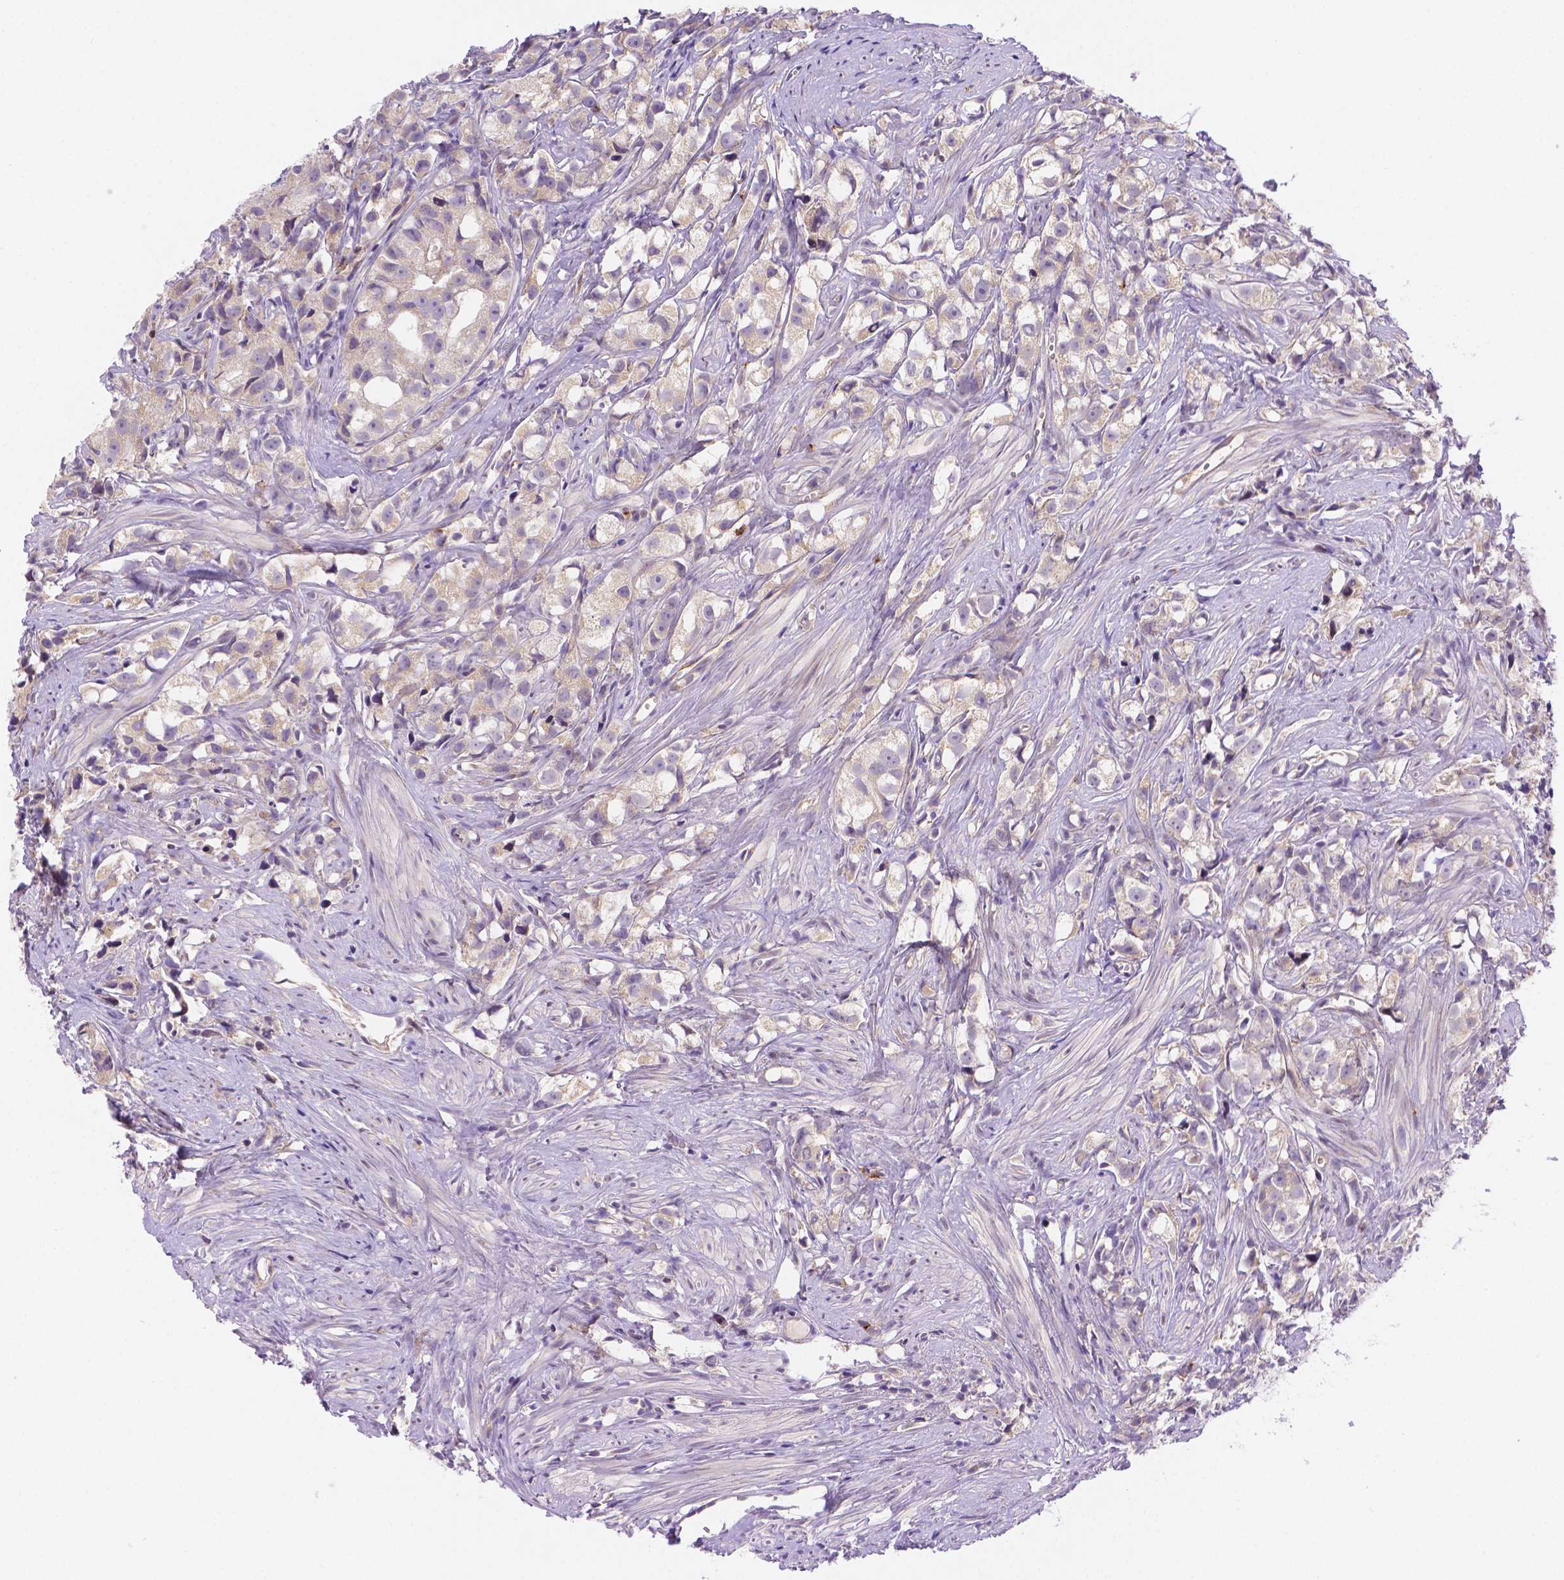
{"staining": {"intensity": "weak", "quantity": "<25%", "location": "cytoplasmic/membranous"}, "tissue": "prostate cancer", "cell_type": "Tumor cells", "image_type": "cancer", "snomed": [{"axis": "morphology", "description": "Adenocarcinoma, High grade"}, {"axis": "topography", "description": "Prostate"}], "caption": "Tumor cells are negative for protein expression in human prostate cancer (high-grade adenocarcinoma).", "gene": "CYYR1", "patient": {"sex": "male", "age": 68}}